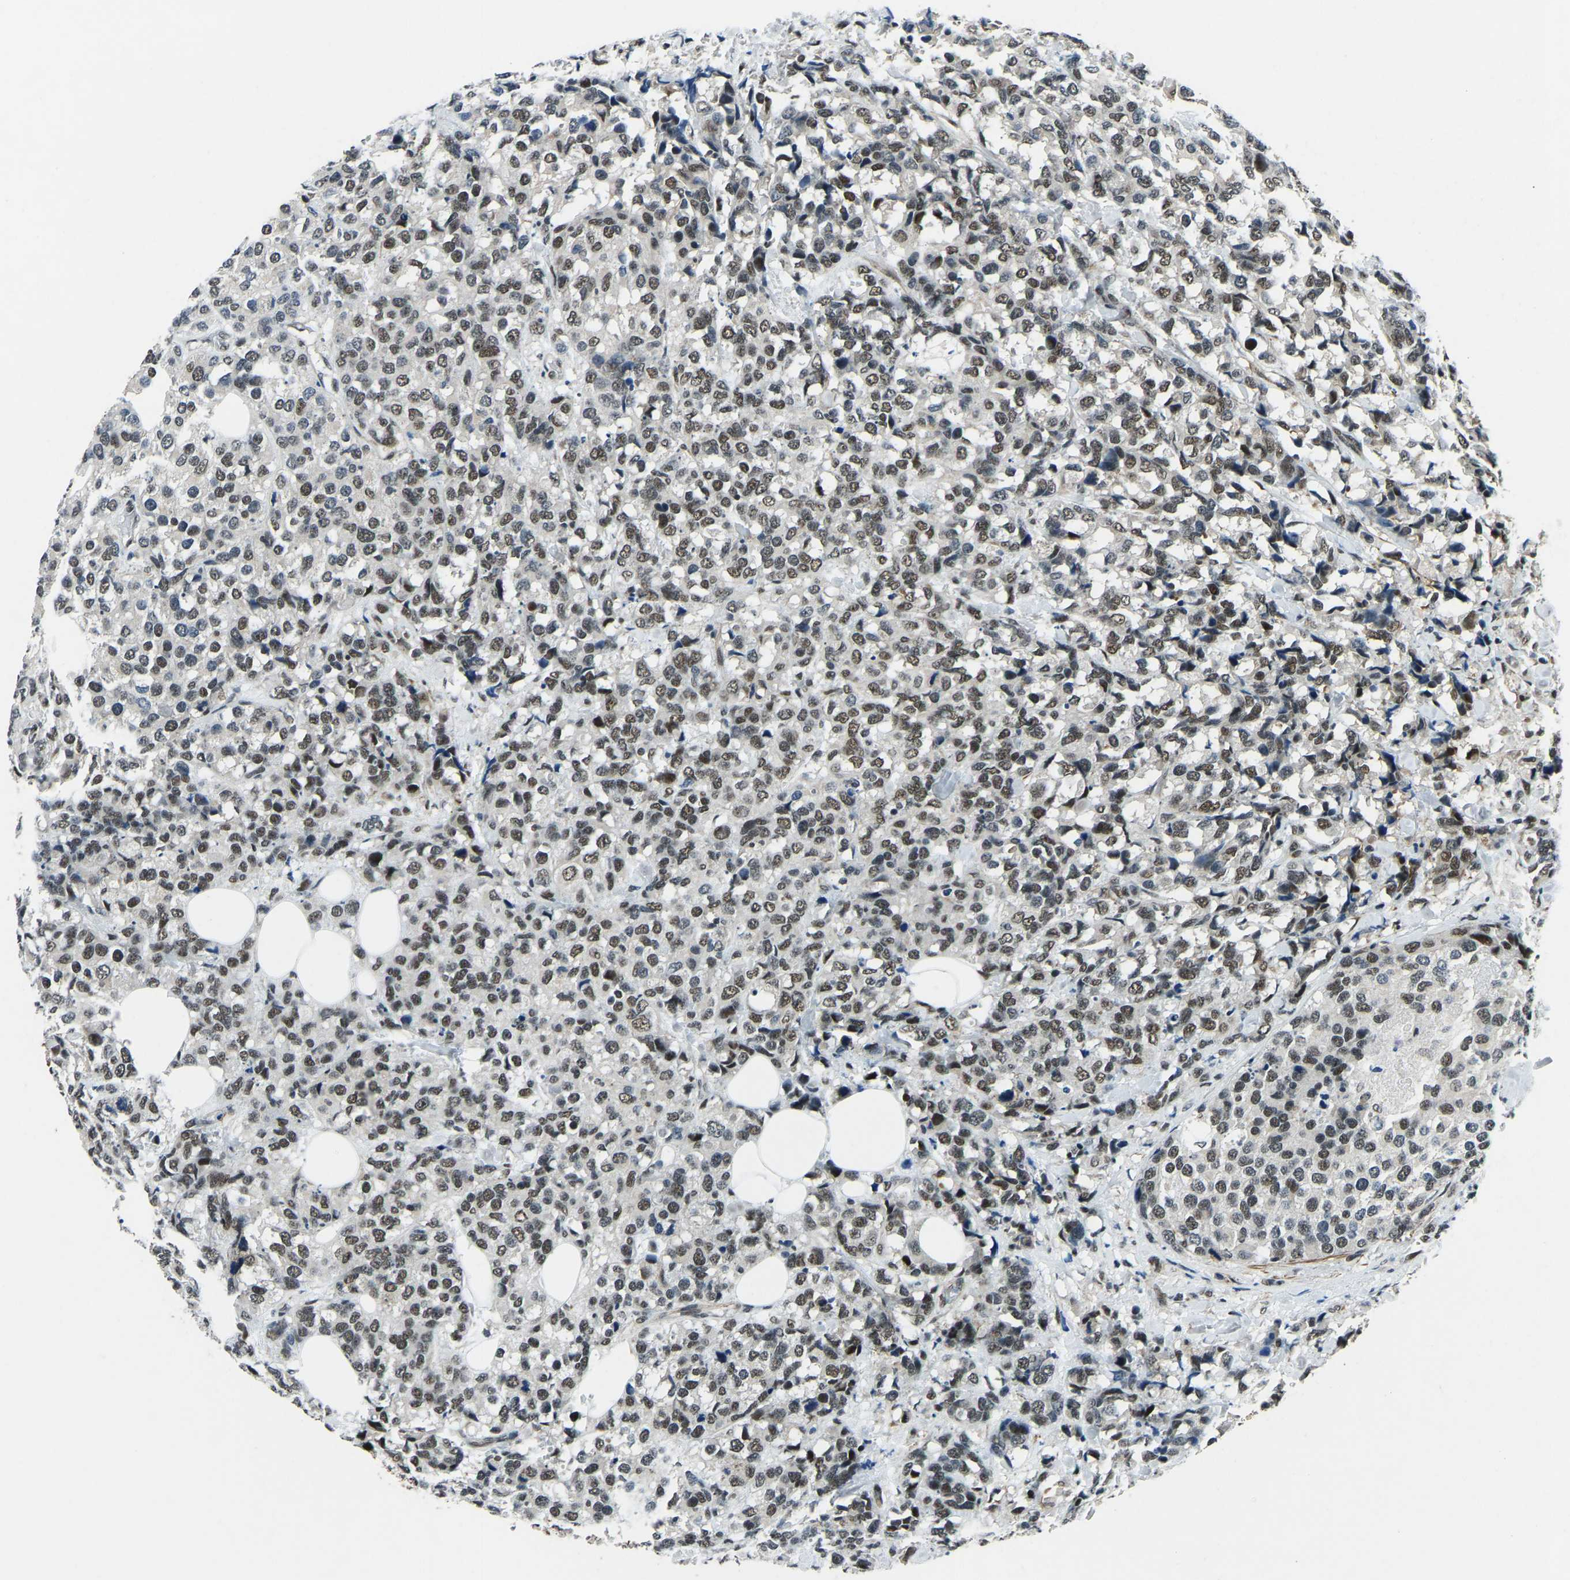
{"staining": {"intensity": "moderate", "quantity": ">75%", "location": "nuclear"}, "tissue": "breast cancer", "cell_type": "Tumor cells", "image_type": "cancer", "snomed": [{"axis": "morphology", "description": "Lobular carcinoma"}, {"axis": "topography", "description": "Breast"}], "caption": "DAB (3,3'-diaminobenzidine) immunohistochemical staining of breast cancer reveals moderate nuclear protein expression in about >75% of tumor cells. (Stains: DAB in brown, nuclei in blue, Microscopy: brightfield microscopy at high magnification).", "gene": "PRCC", "patient": {"sex": "female", "age": 59}}